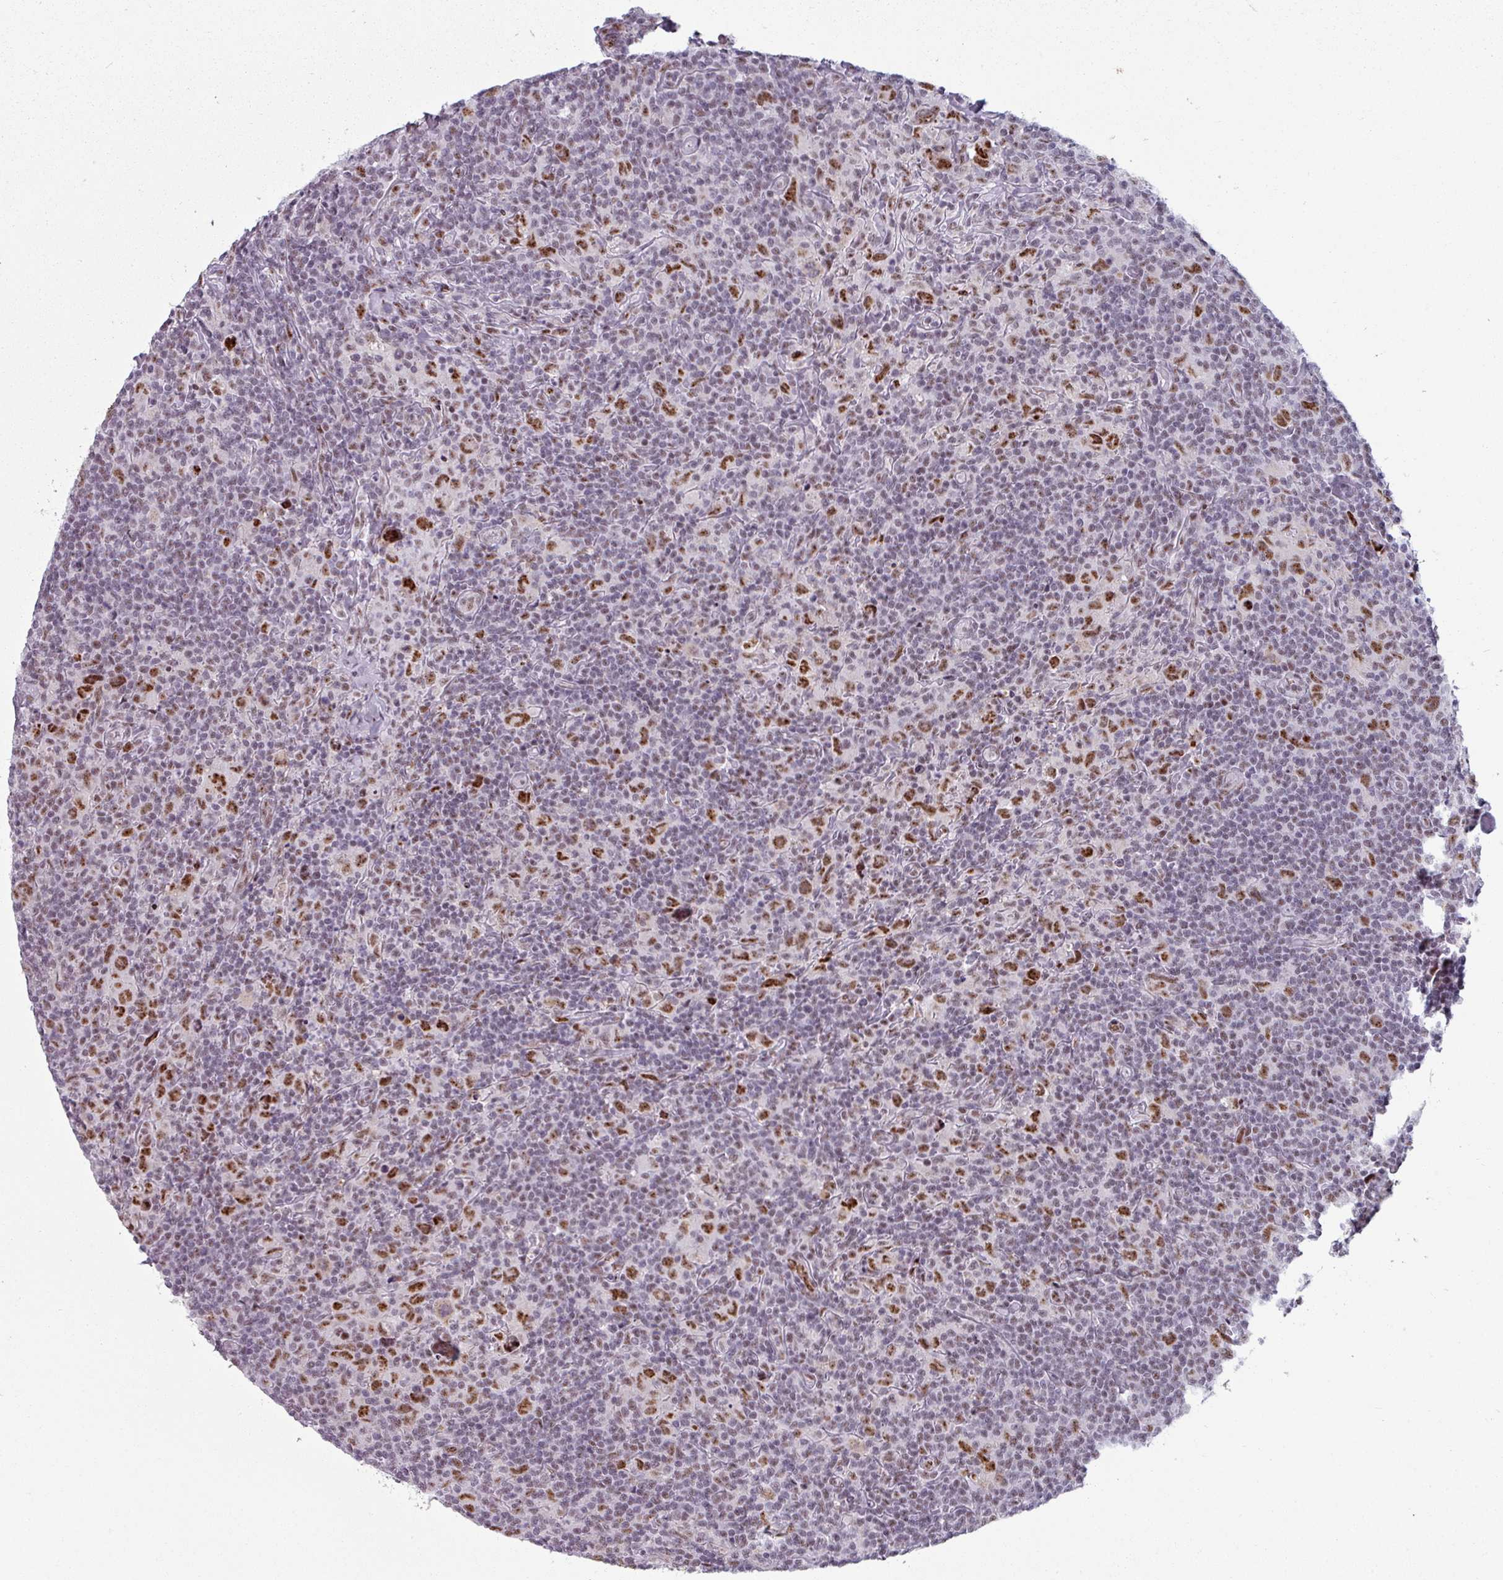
{"staining": {"intensity": "strong", "quantity": ">75%", "location": "nuclear"}, "tissue": "lymphoma", "cell_type": "Tumor cells", "image_type": "cancer", "snomed": [{"axis": "morphology", "description": "Hodgkin's disease, NOS"}, {"axis": "topography", "description": "Lymph node"}], "caption": "This is an image of immunohistochemistry (IHC) staining of lymphoma, which shows strong staining in the nuclear of tumor cells.", "gene": "NCOR1", "patient": {"sex": "female", "age": 18}}